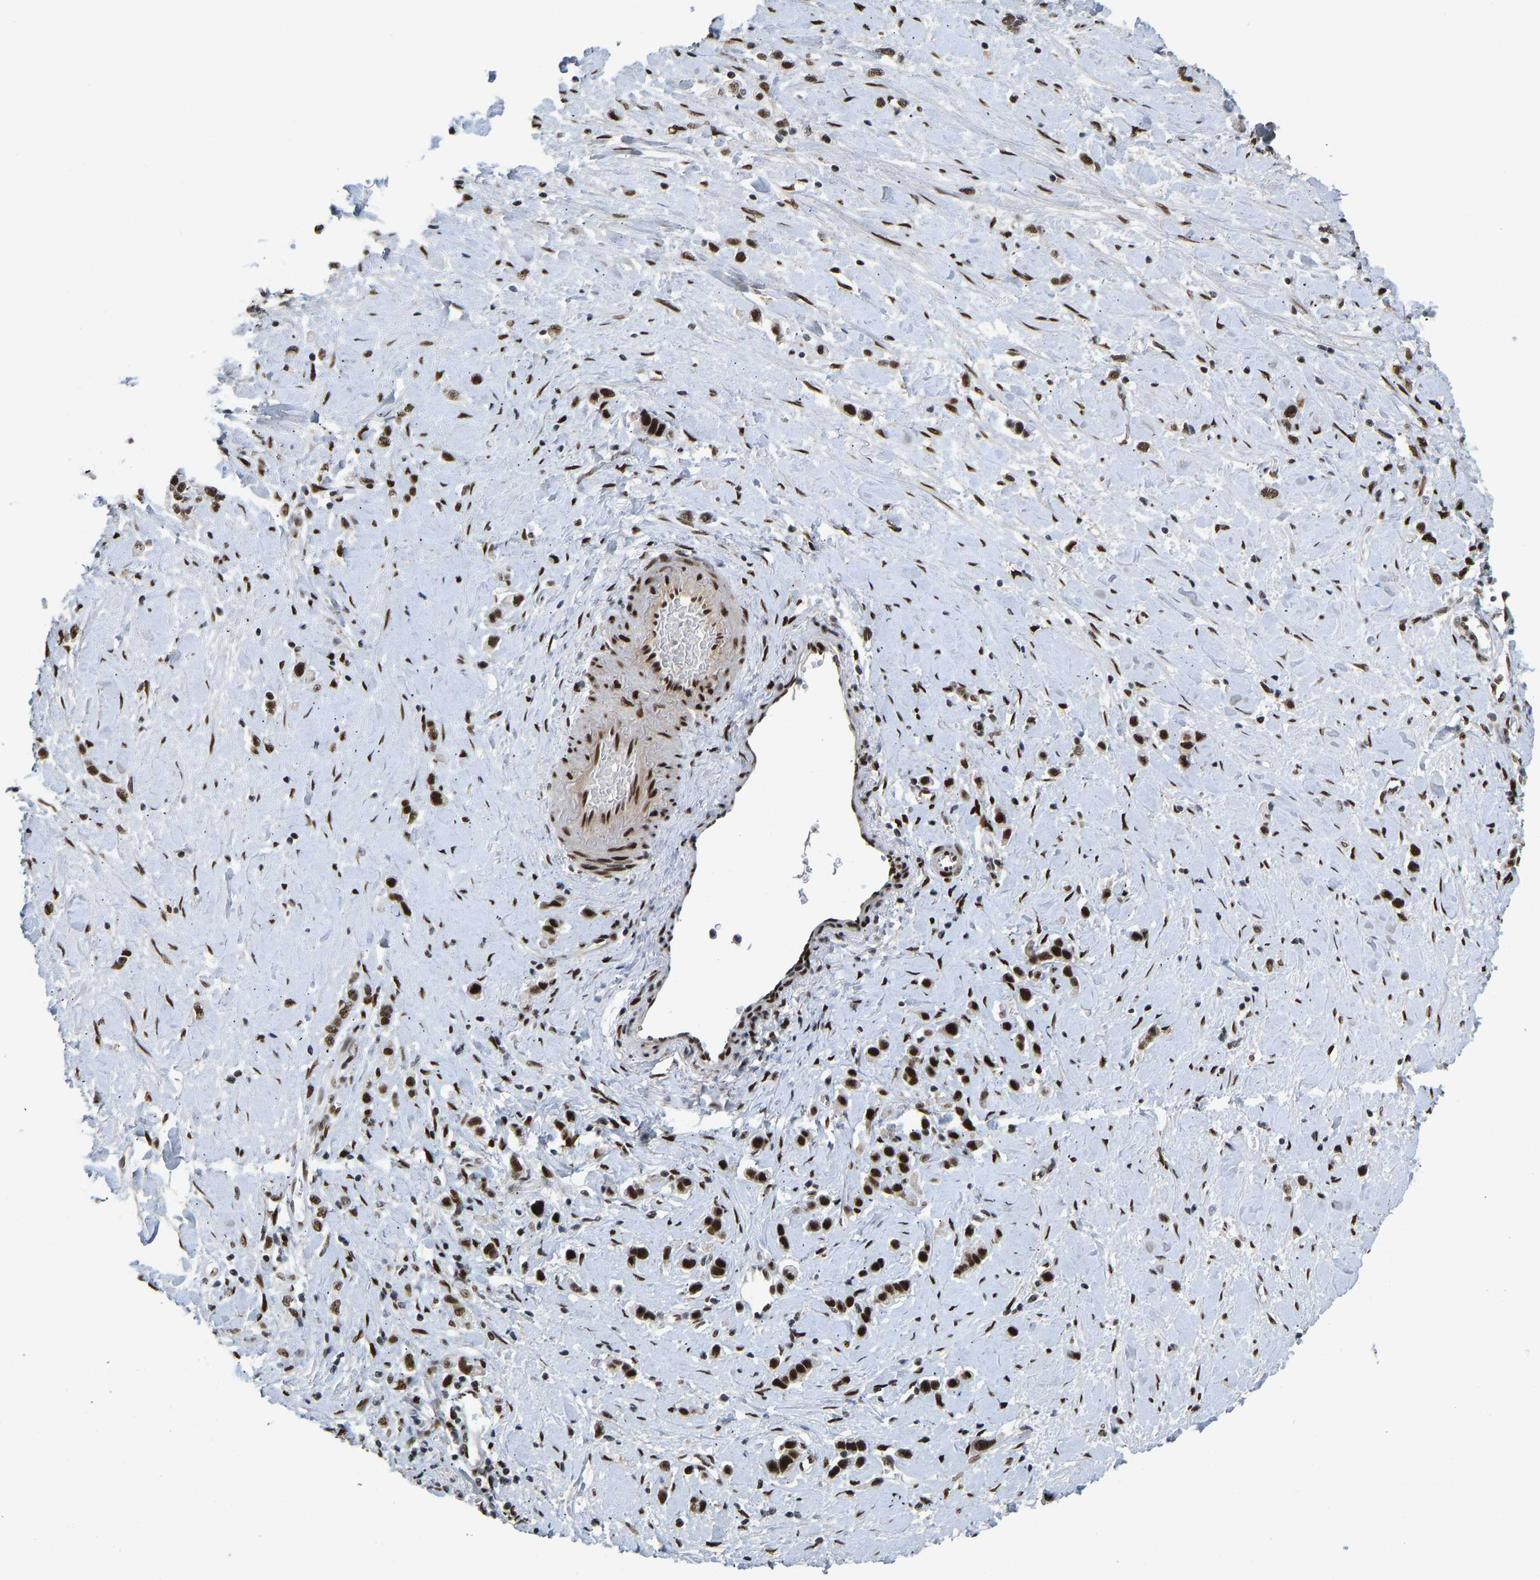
{"staining": {"intensity": "strong", "quantity": ">75%", "location": "nuclear"}, "tissue": "stomach cancer", "cell_type": "Tumor cells", "image_type": "cancer", "snomed": [{"axis": "morphology", "description": "Adenocarcinoma, NOS"}, {"axis": "topography", "description": "Stomach"}], "caption": "Protein expression analysis of human stomach cancer (adenocarcinoma) reveals strong nuclear expression in approximately >75% of tumor cells. The staining is performed using DAB (3,3'-diaminobenzidine) brown chromogen to label protein expression. The nuclei are counter-stained blue using hematoxylin.", "gene": "FOXK1", "patient": {"sex": "female", "age": 65}}